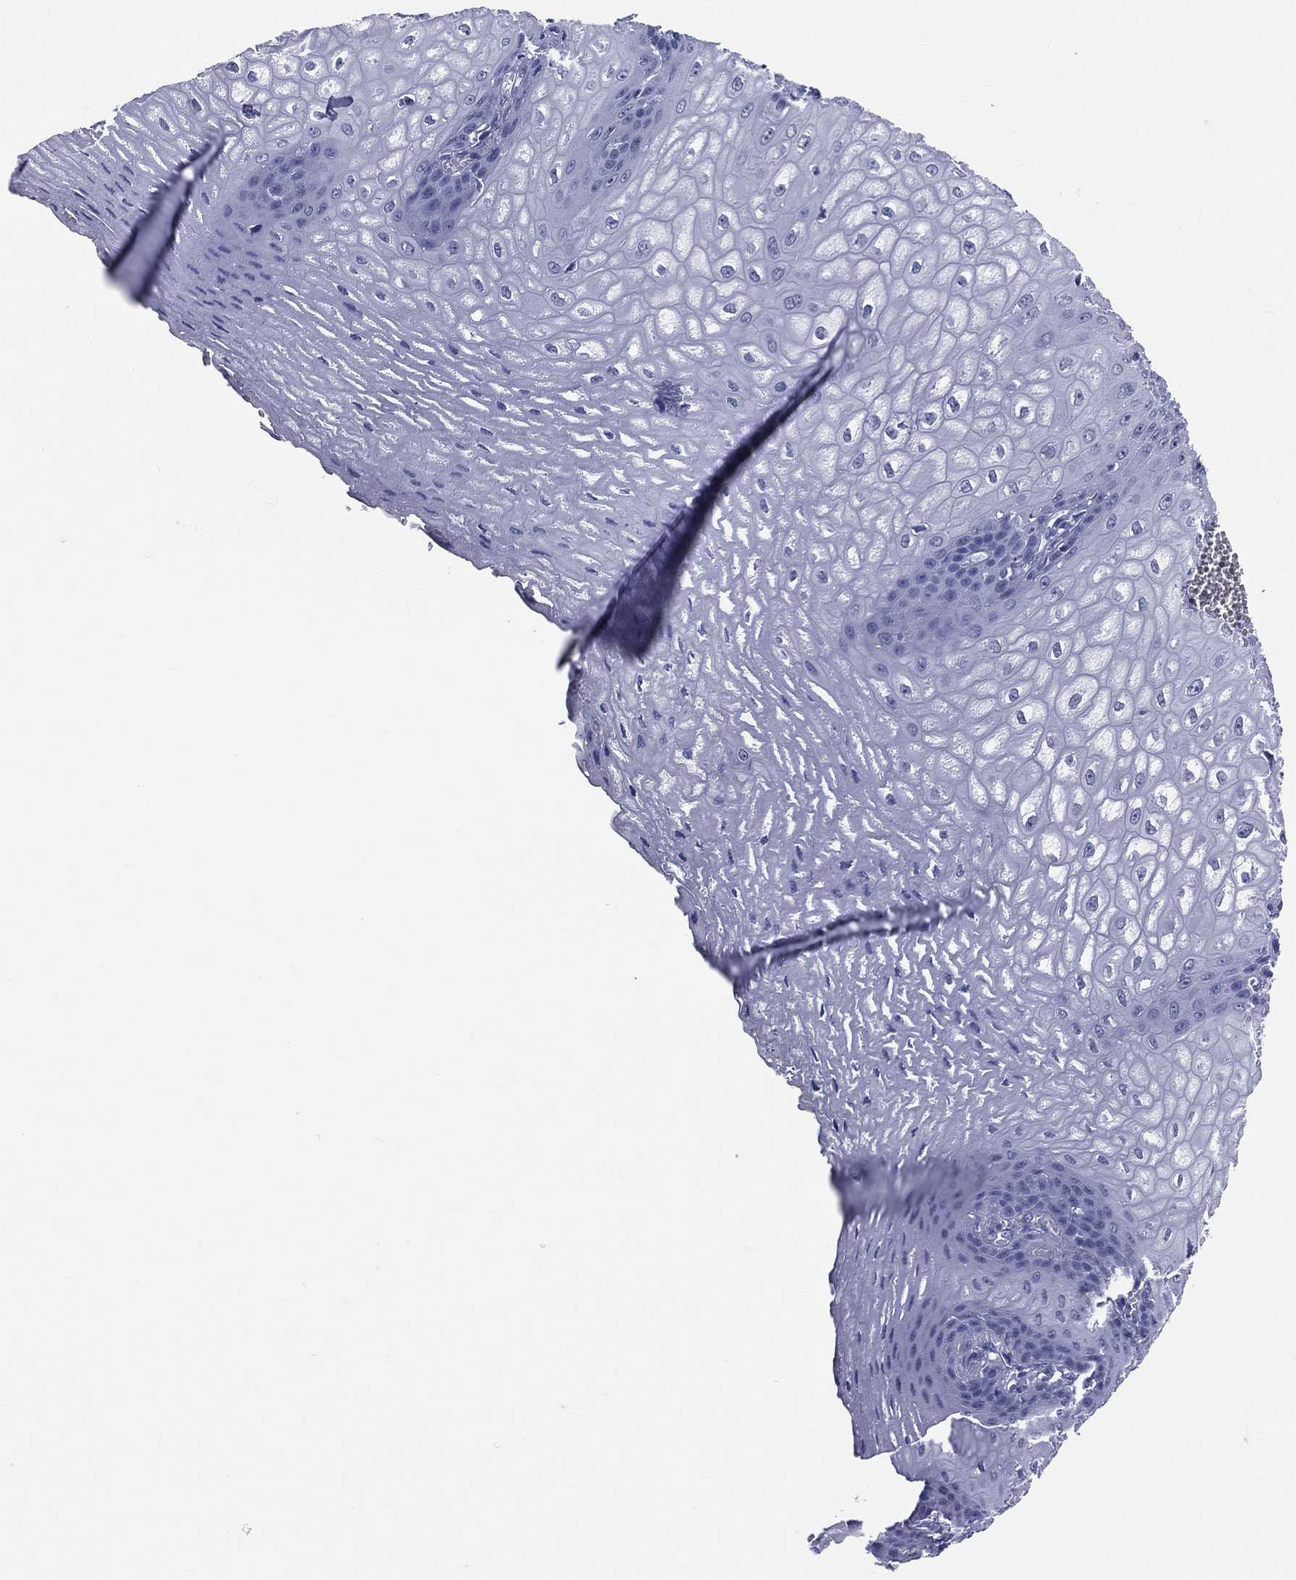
{"staining": {"intensity": "negative", "quantity": "none", "location": "none"}, "tissue": "esophagus", "cell_type": "Squamous epithelial cells", "image_type": "normal", "snomed": [{"axis": "morphology", "description": "Normal tissue, NOS"}, {"axis": "topography", "description": "Esophagus"}], "caption": "Immunohistochemistry photomicrograph of benign esophagus stained for a protein (brown), which demonstrates no expression in squamous epithelial cells.", "gene": "MLLT10", "patient": {"sex": "male", "age": 58}}